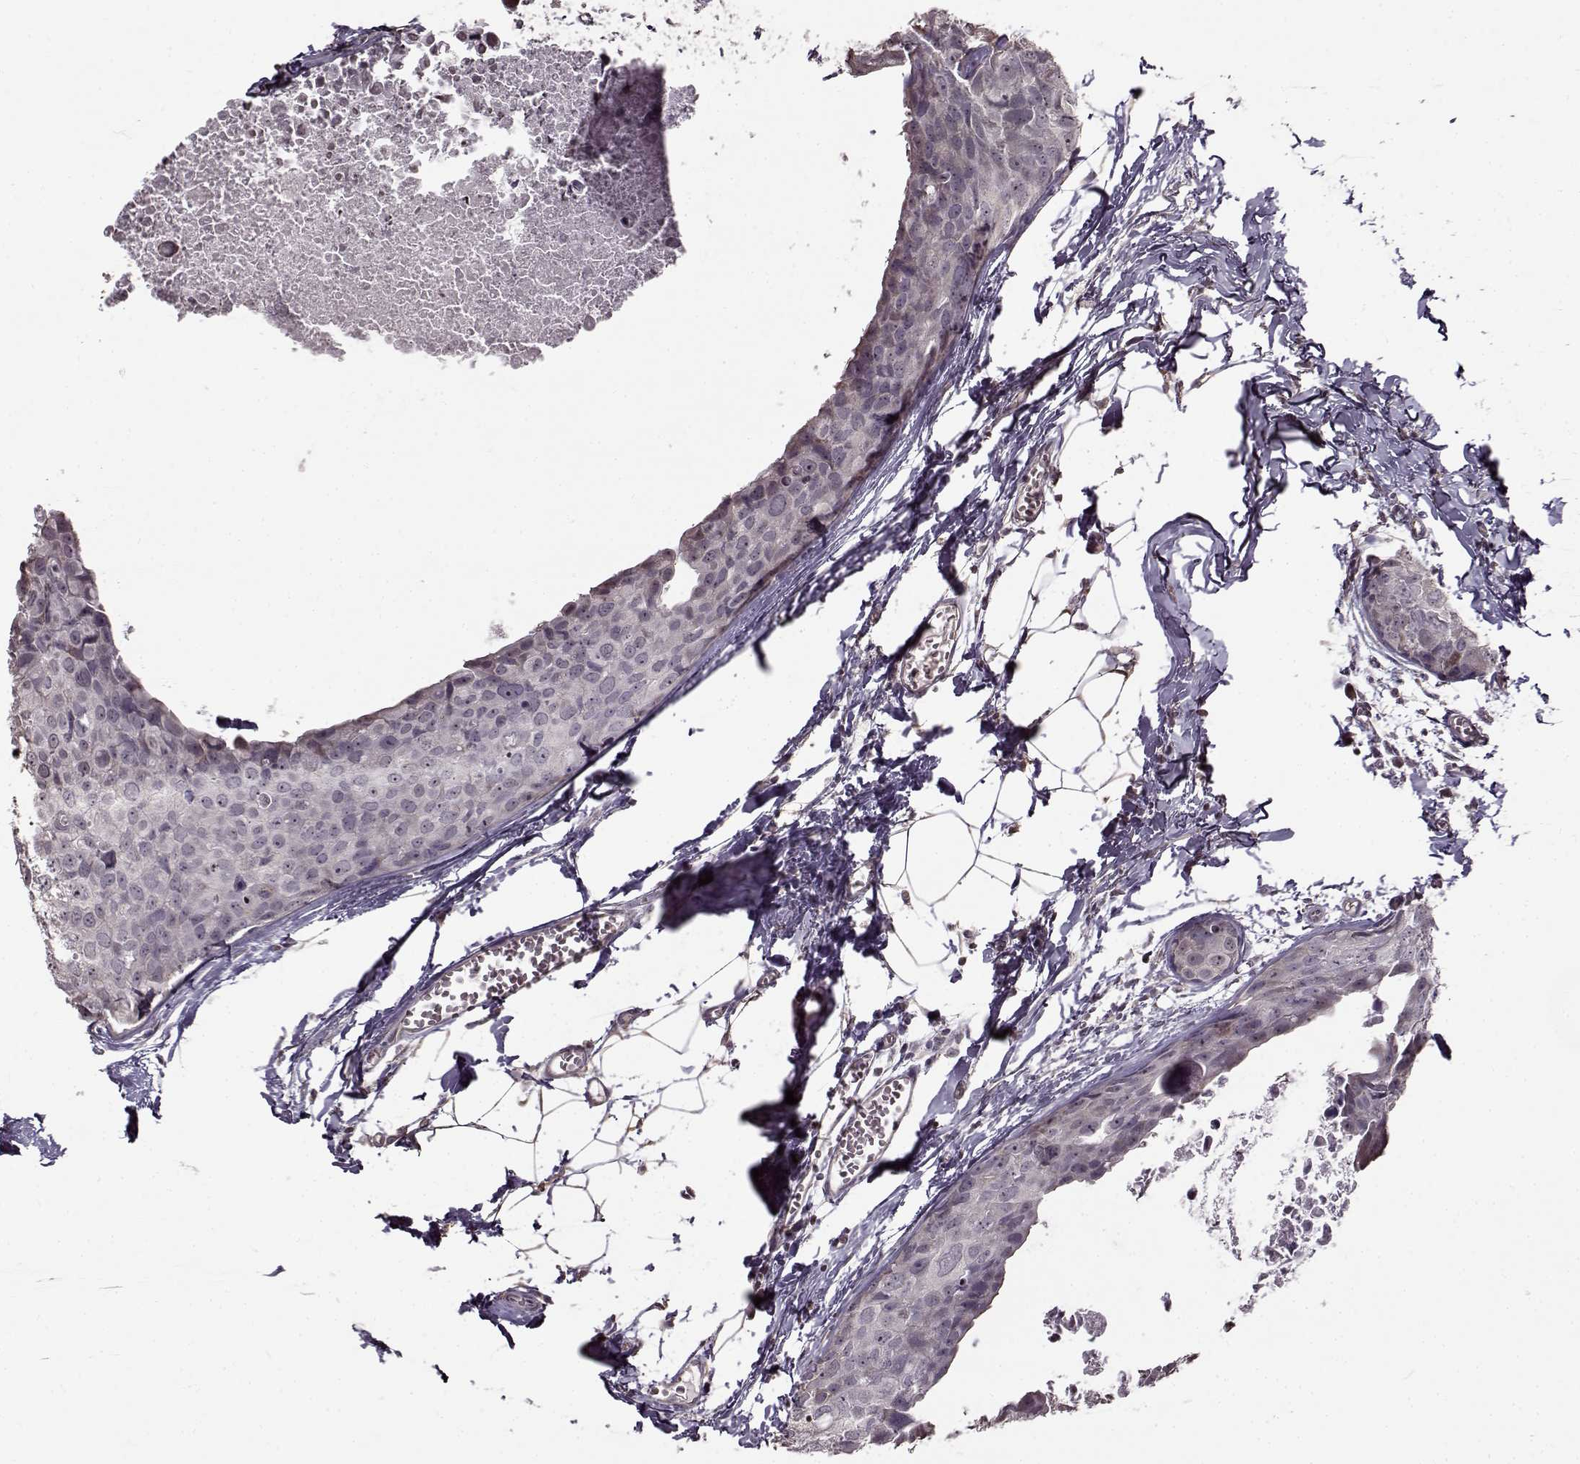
{"staining": {"intensity": "negative", "quantity": "none", "location": "none"}, "tissue": "breast cancer", "cell_type": "Tumor cells", "image_type": "cancer", "snomed": [{"axis": "morphology", "description": "Duct carcinoma"}, {"axis": "topography", "description": "Breast"}], "caption": "Immunohistochemistry (IHC) of human intraductal carcinoma (breast) exhibits no positivity in tumor cells.", "gene": "FSHB", "patient": {"sex": "female", "age": 38}}